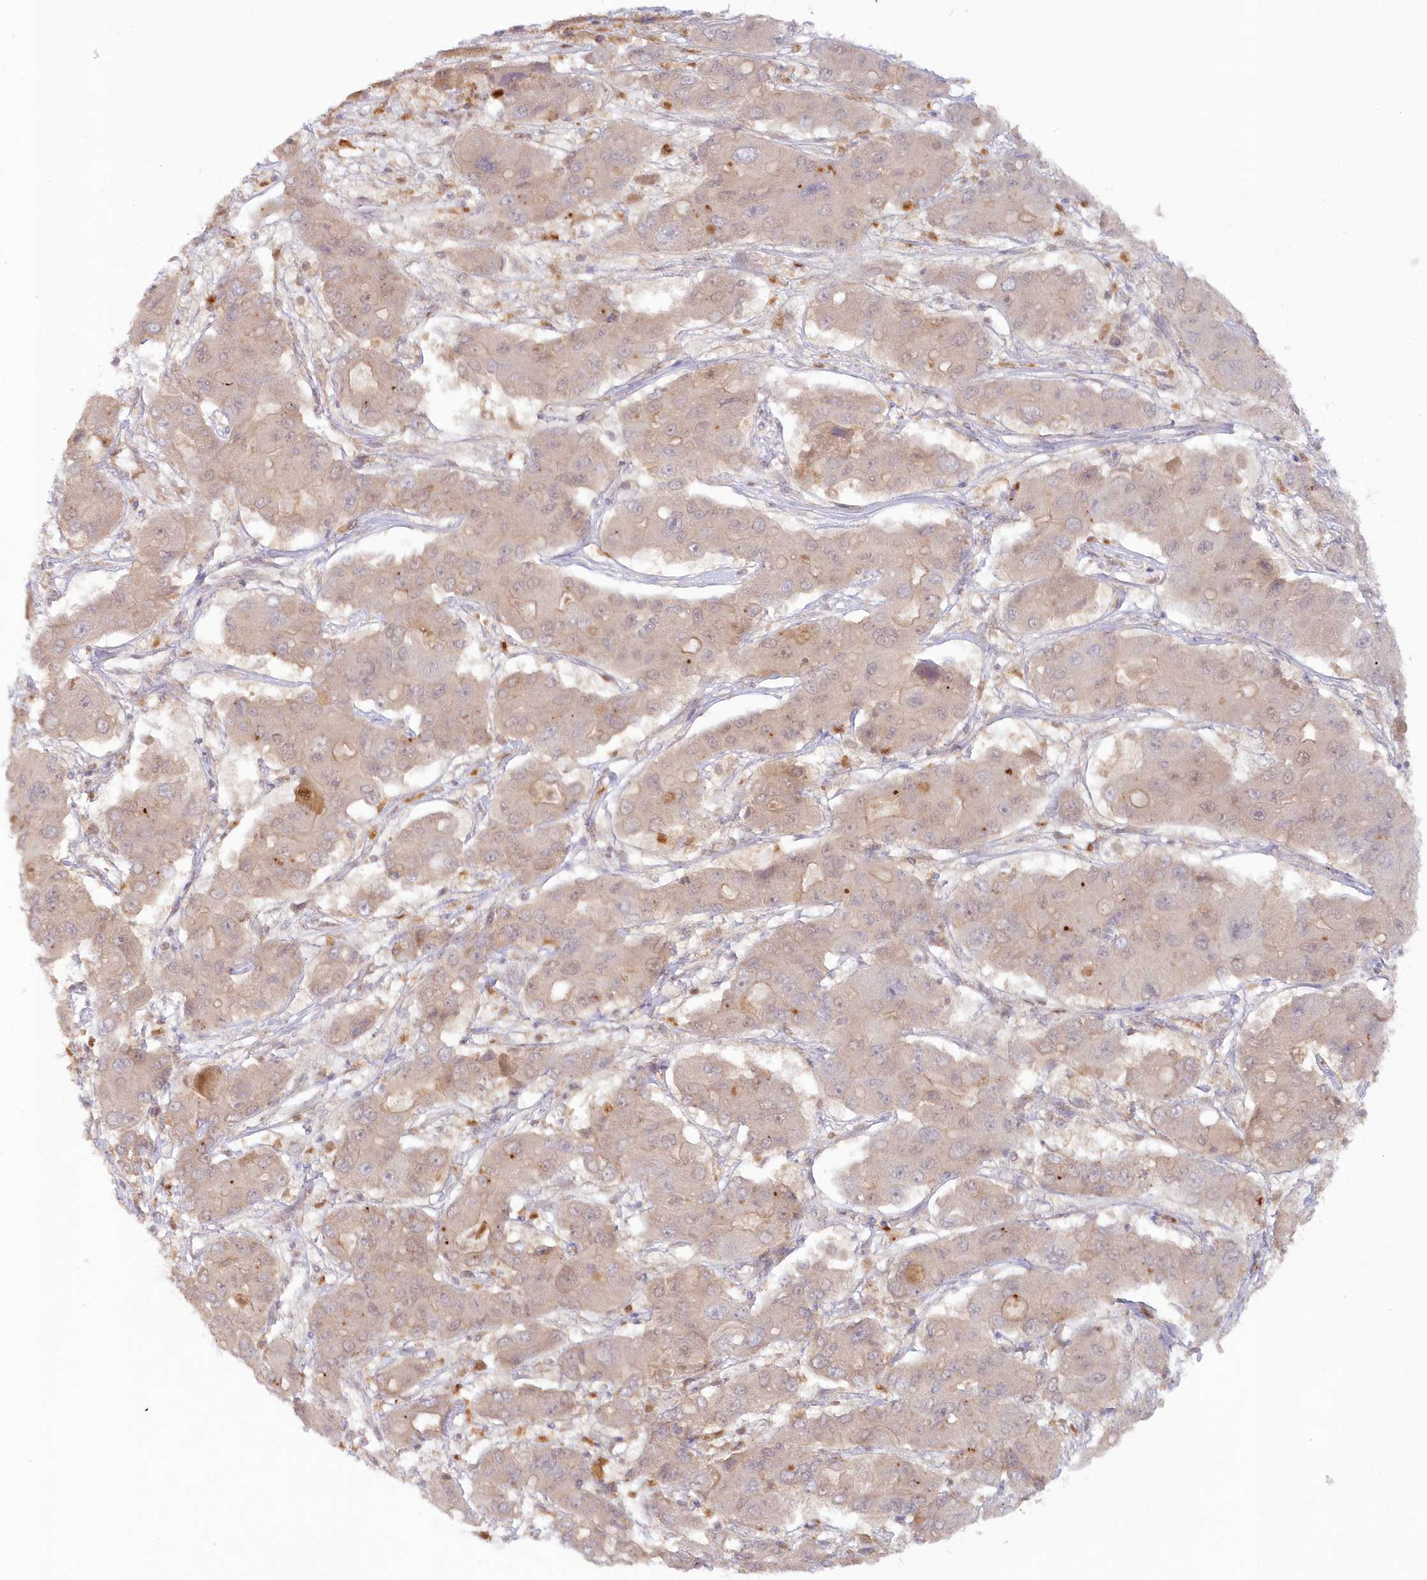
{"staining": {"intensity": "weak", "quantity": "<25%", "location": "cytoplasmic/membranous"}, "tissue": "liver cancer", "cell_type": "Tumor cells", "image_type": "cancer", "snomed": [{"axis": "morphology", "description": "Cholangiocarcinoma"}, {"axis": "topography", "description": "Liver"}], "caption": "Immunohistochemical staining of human liver cancer (cholangiocarcinoma) demonstrates no significant staining in tumor cells.", "gene": "GBE1", "patient": {"sex": "male", "age": 67}}